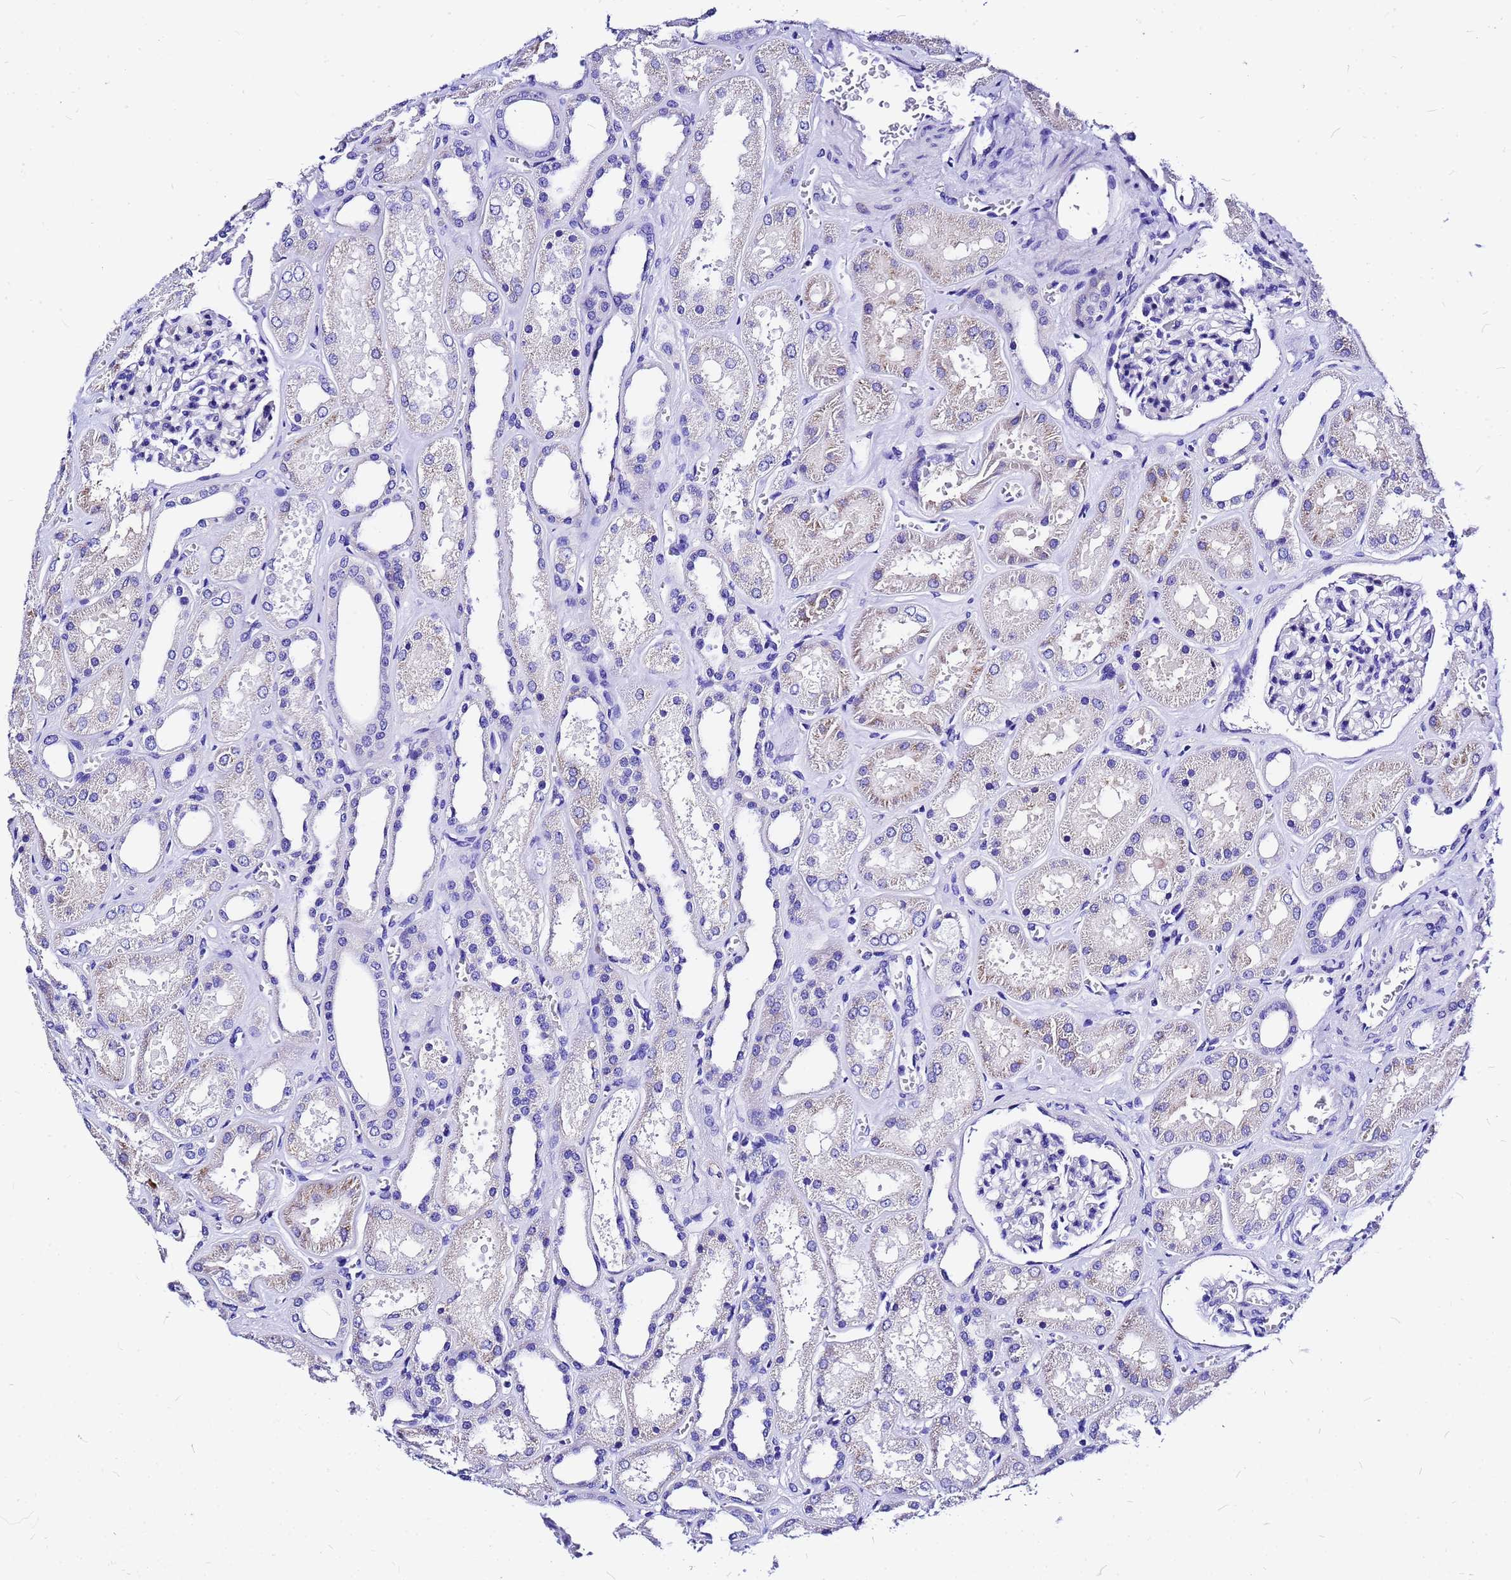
{"staining": {"intensity": "negative", "quantity": "none", "location": "none"}, "tissue": "kidney", "cell_type": "Cells in glomeruli", "image_type": "normal", "snomed": [{"axis": "morphology", "description": "Normal tissue, NOS"}, {"axis": "morphology", "description": "Adenocarcinoma, NOS"}, {"axis": "topography", "description": "Kidney"}], "caption": "Micrograph shows no significant protein staining in cells in glomeruli of normal kidney. (Immunohistochemistry, brightfield microscopy, high magnification).", "gene": "HERC4", "patient": {"sex": "female", "age": 68}}